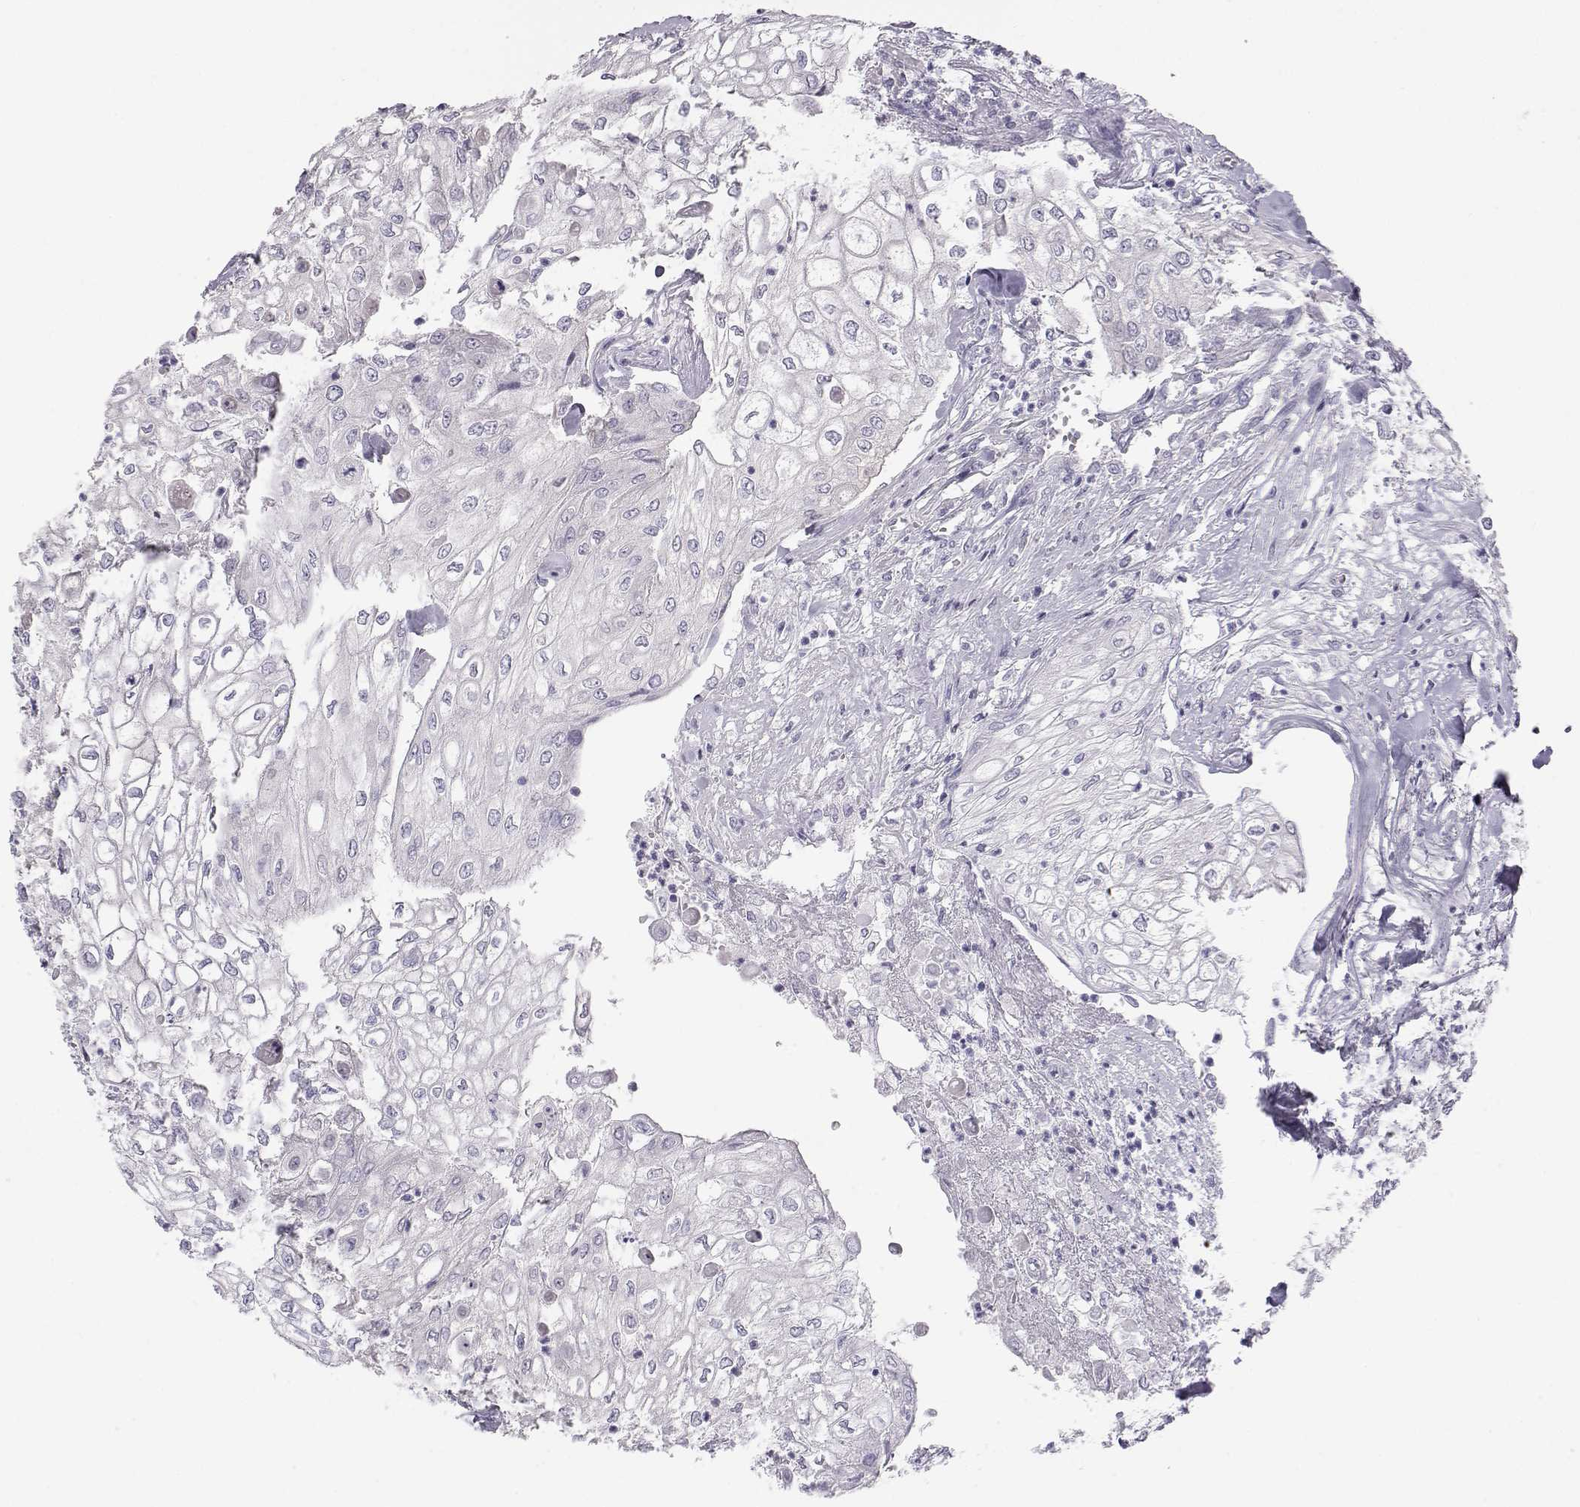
{"staining": {"intensity": "negative", "quantity": "none", "location": "none"}, "tissue": "urothelial cancer", "cell_type": "Tumor cells", "image_type": "cancer", "snomed": [{"axis": "morphology", "description": "Urothelial carcinoma, High grade"}, {"axis": "topography", "description": "Urinary bladder"}], "caption": "IHC photomicrograph of human urothelial cancer stained for a protein (brown), which demonstrates no expression in tumor cells. (DAB immunohistochemistry (IHC) with hematoxylin counter stain).", "gene": "KCNMB4", "patient": {"sex": "male", "age": 62}}